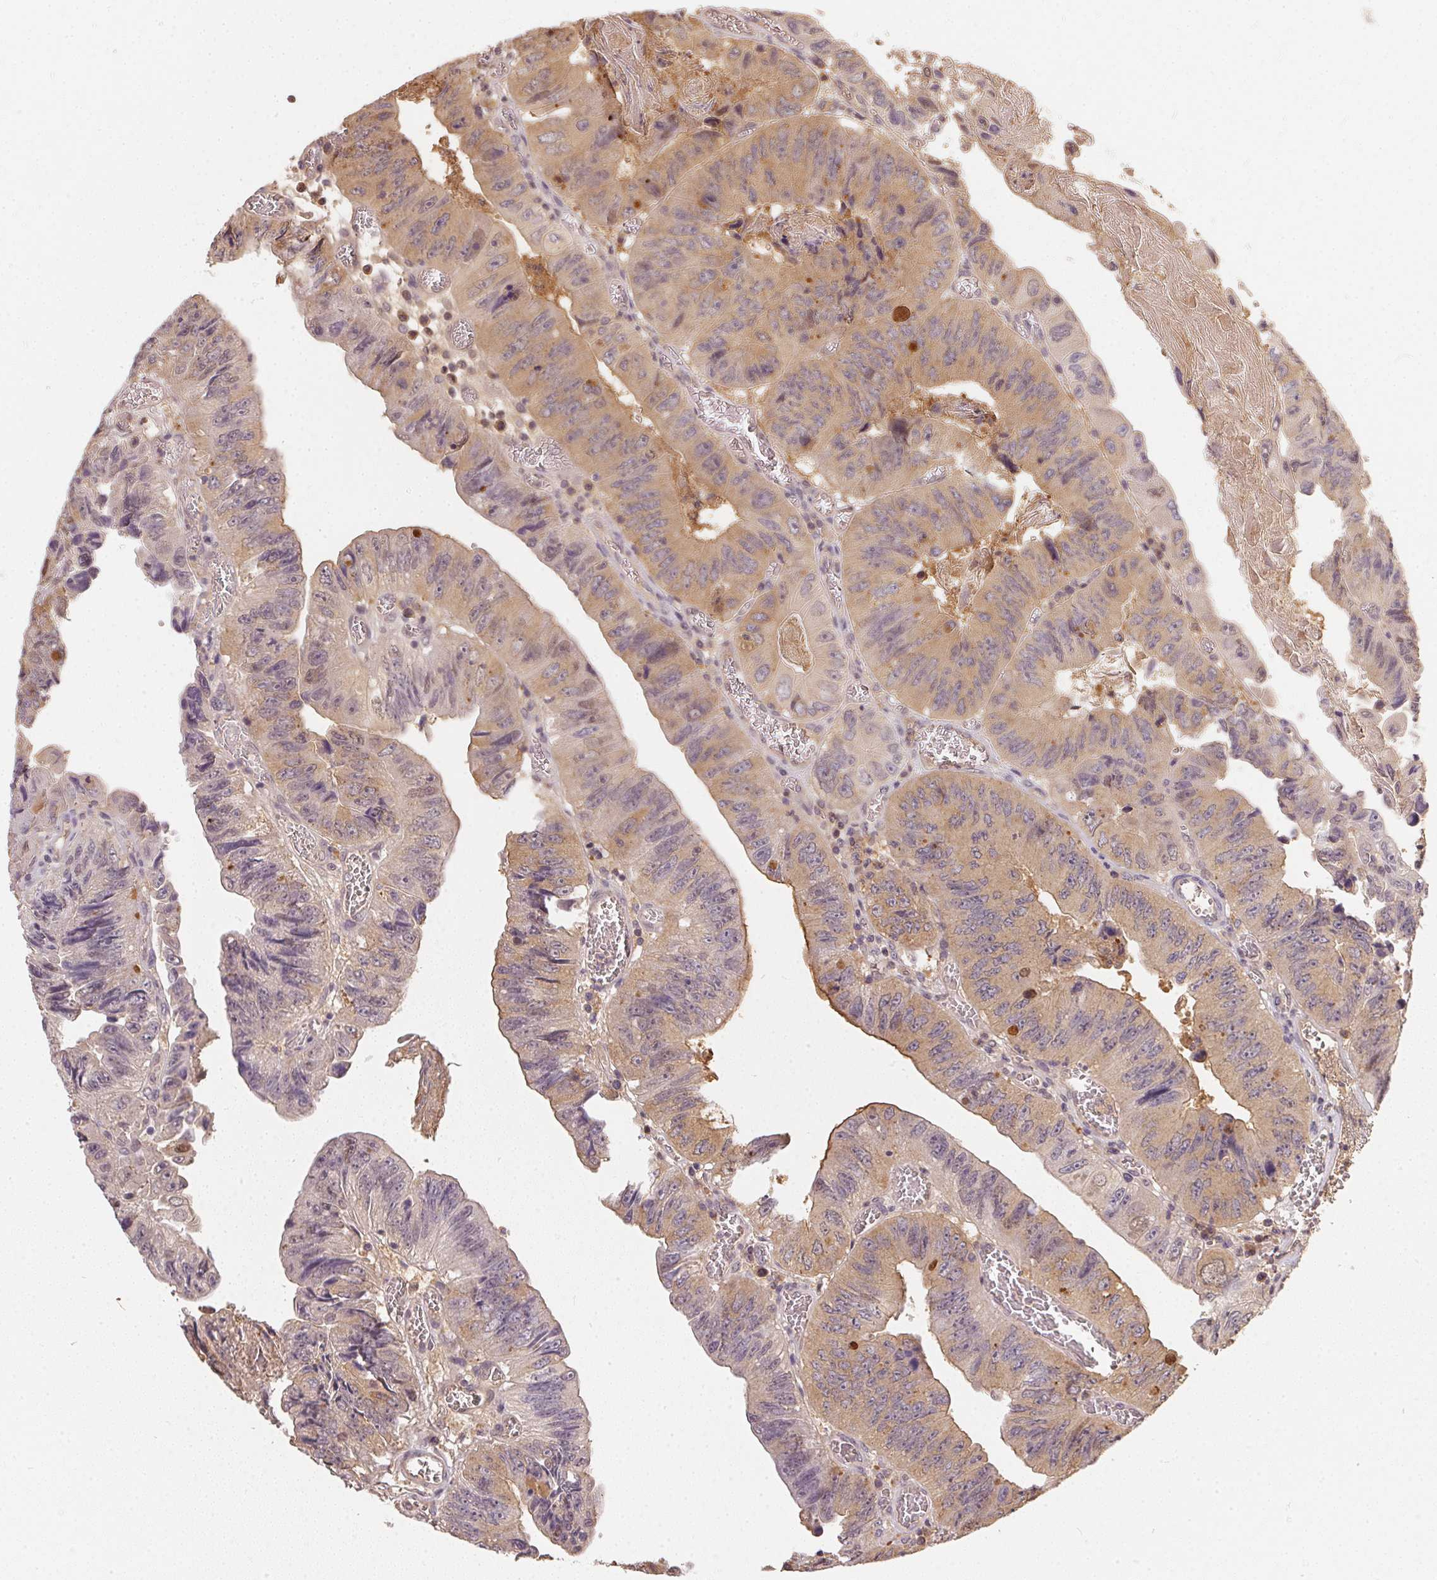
{"staining": {"intensity": "weak", "quantity": ">75%", "location": "cytoplasmic/membranous"}, "tissue": "colorectal cancer", "cell_type": "Tumor cells", "image_type": "cancer", "snomed": [{"axis": "morphology", "description": "Adenocarcinoma, NOS"}, {"axis": "topography", "description": "Colon"}], "caption": "Protein expression analysis of adenocarcinoma (colorectal) displays weak cytoplasmic/membranous positivity in about >75% of tumor cells. The protein of interest is stained brown, and the nuclei are stained in blue (DAB (3,3'-diaminobenzidine) IHC with brightfield microscopy, high magnification).", "gene": "BLMH", "patient": {"sex": "female", "age": 84}}